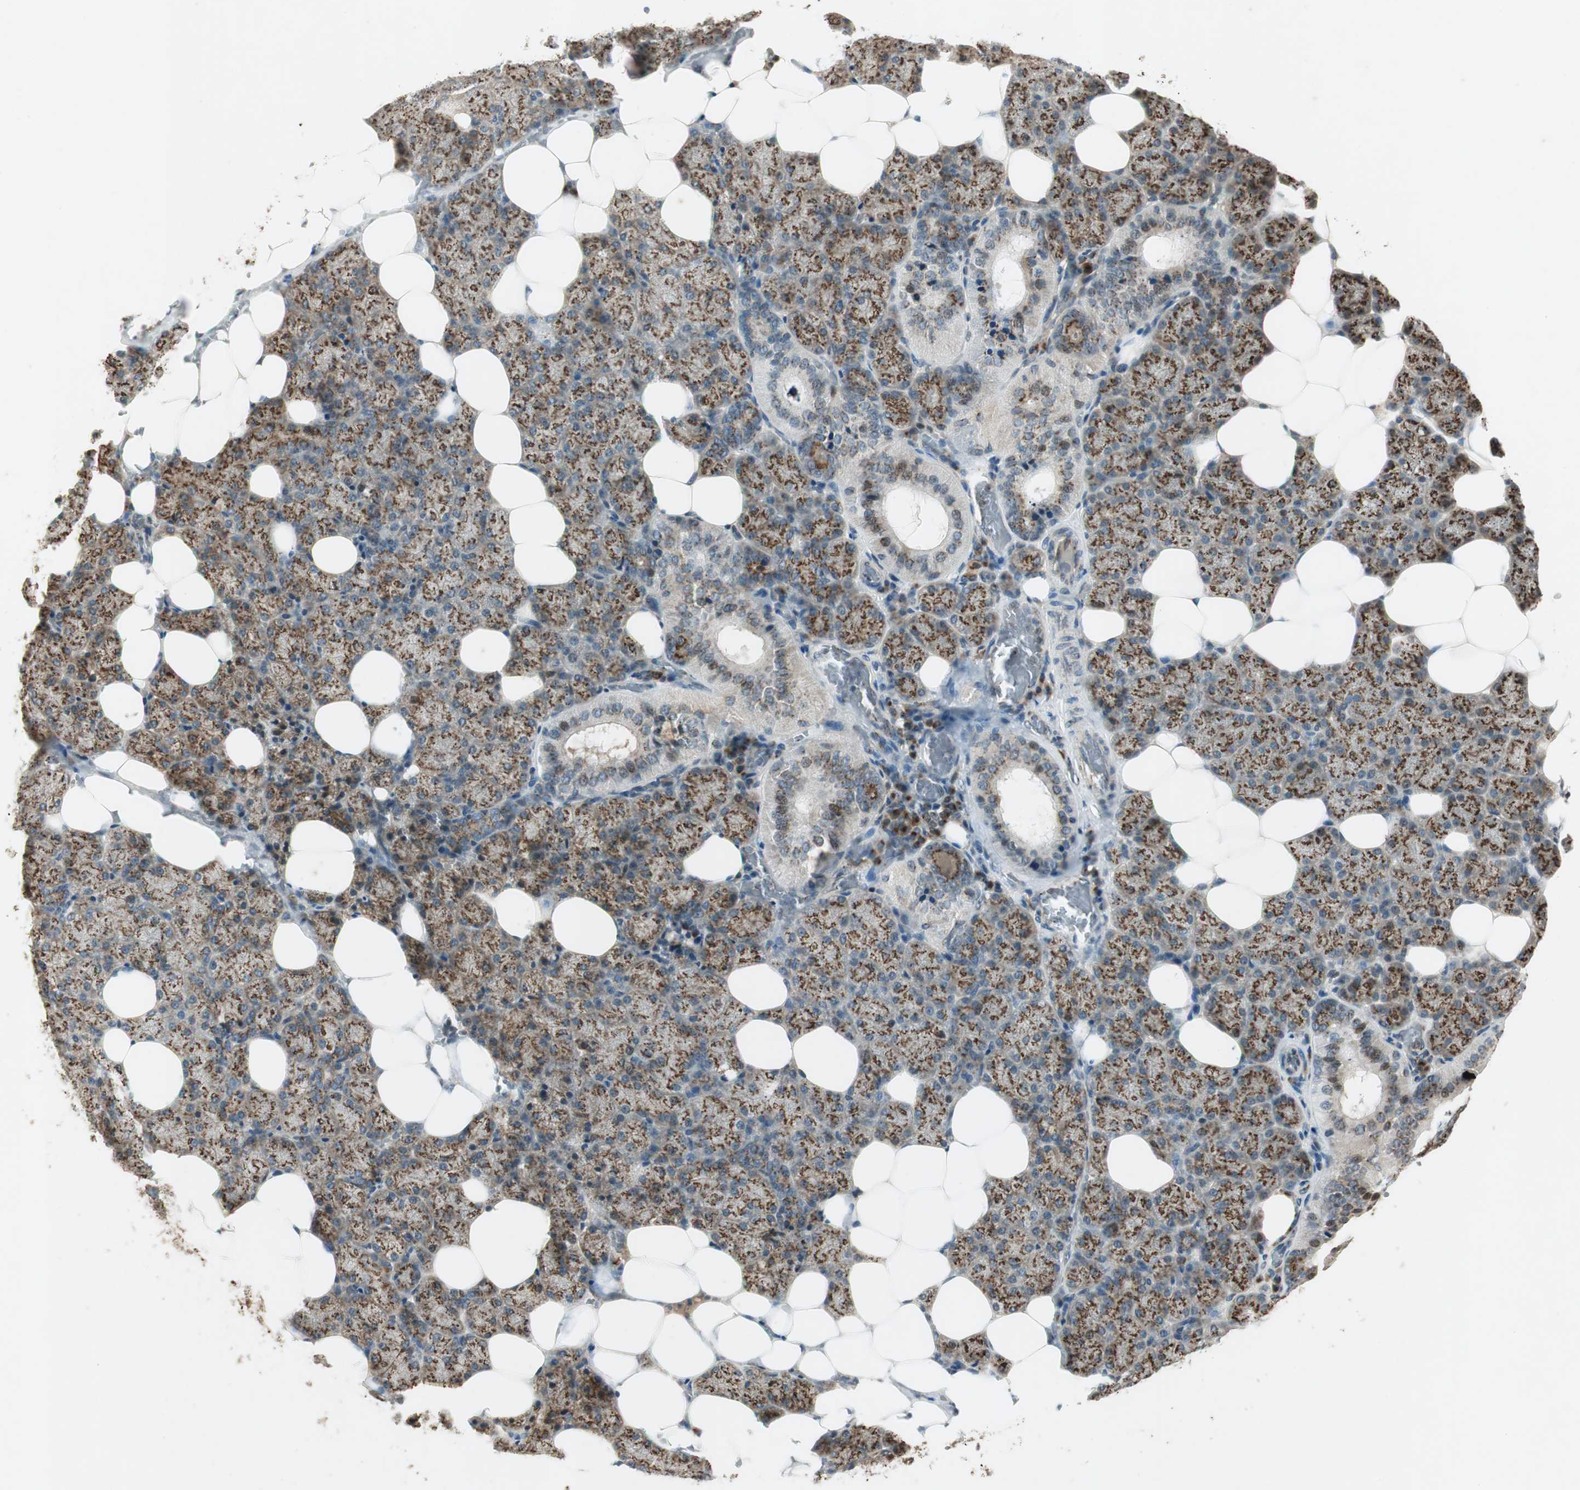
{"staining": {"intensity": "moderate", "quantity": ">75%", "location": "cytoplasmic/membranous"}, "tissue": "salivary gland", "cell_type": "Glandular cells", "image_type": "normal", "snomed": [{"axis": "morphology", "description": "Normal tissue, NOS"}, {"axis": "topography", "description": "Lymph node"}, {"axis": "topography", "description": "Salivary gland"}], "caption": "IHC staining of unremarkable salivary gland, which shows medium levels of moderate cytoplasmic/membranous expression in approximately >75% of glandular cells indicating moderate cytoplasmic/membranous protein staining. The staining was performed using DAB (brown) for protein detection and nuclei were counterstained in hematoxylin (blue).", "gene": "NEO1", "patient": {"sex": "male", "age": 8}}